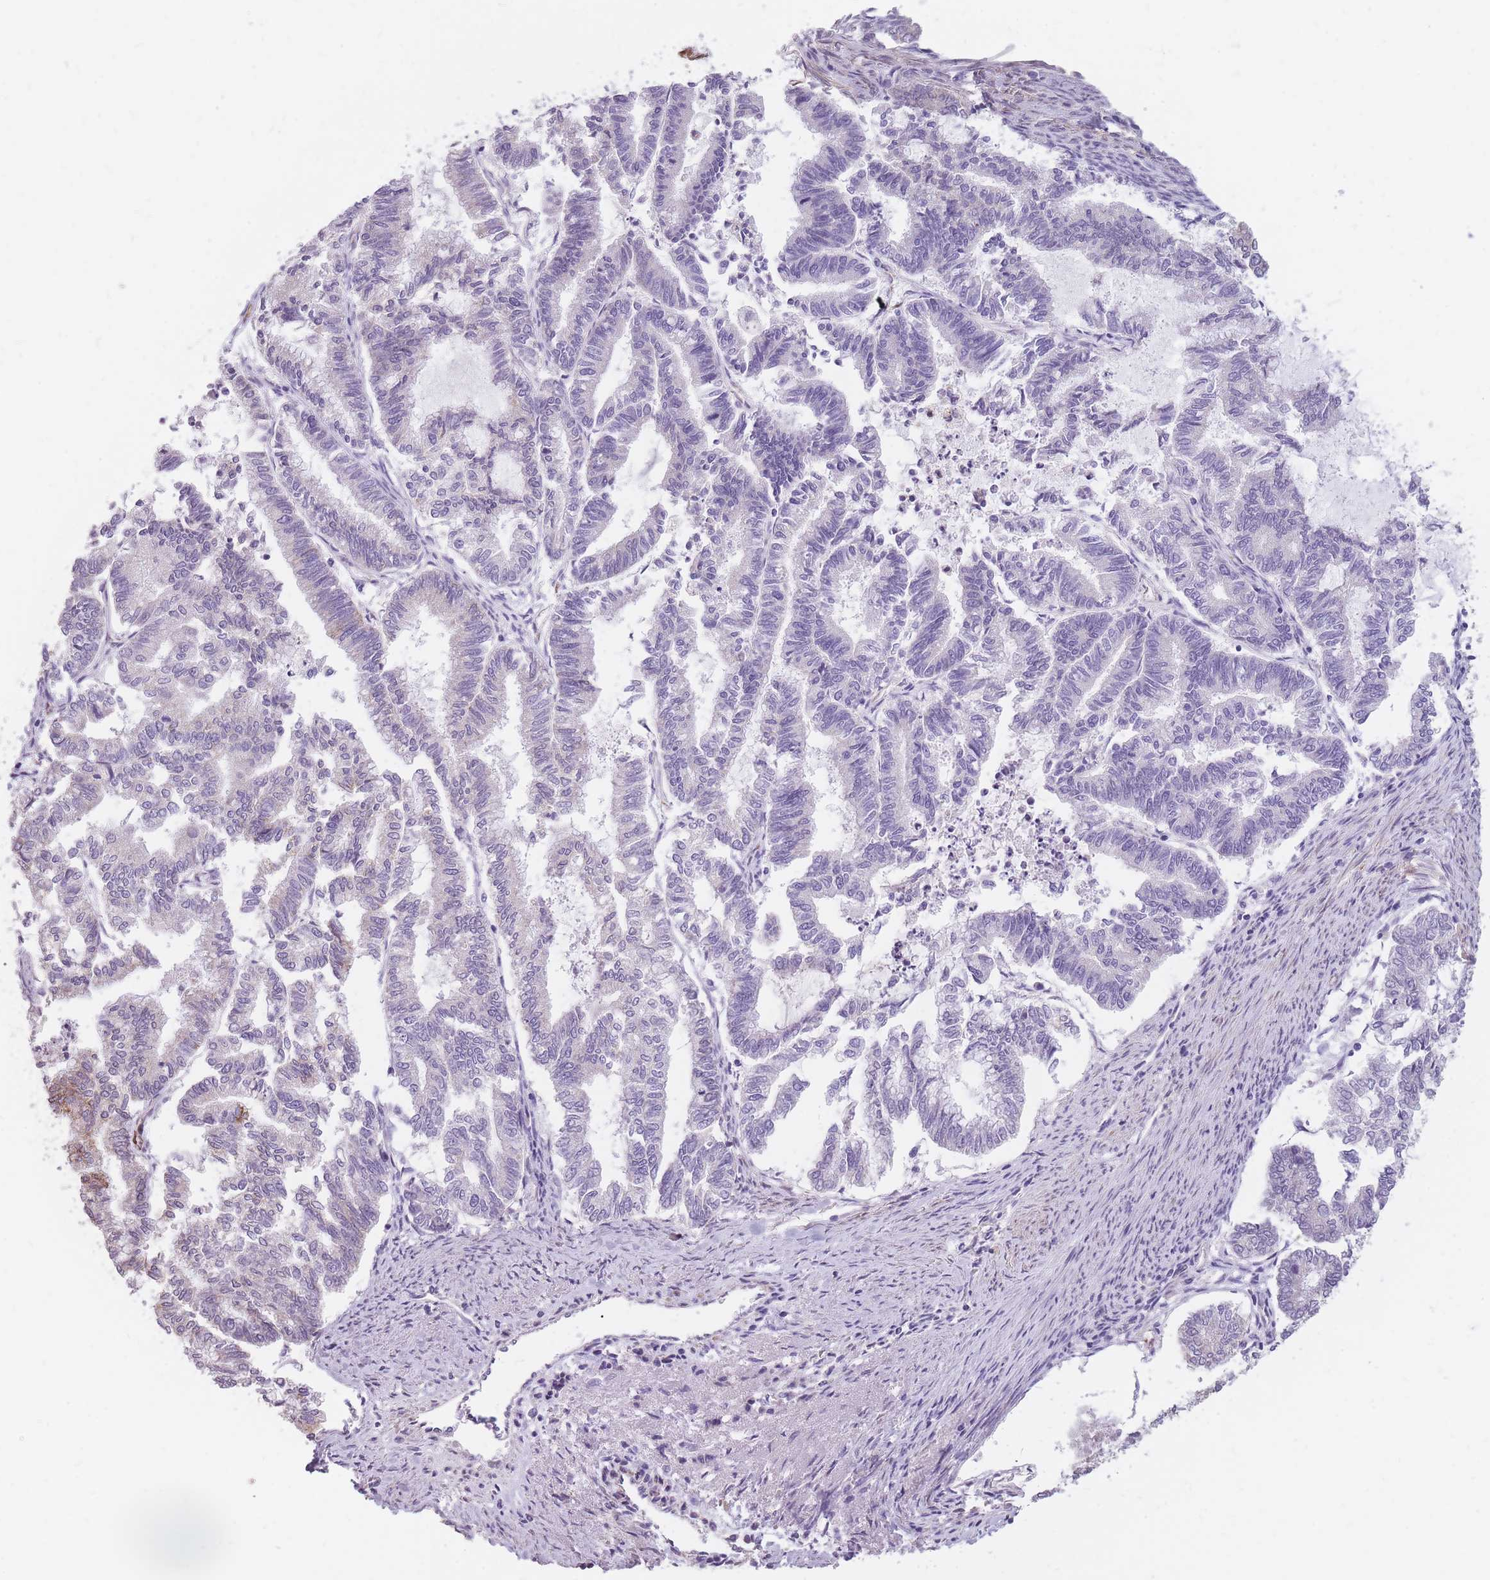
{"staining": {"intensity": "moderate", "quantity": "<25%", "location": "cytoplasmic/membranous"}, "tissue": "endometrial cancer", "cell_type": "Tumor cells", "image_type": "cancer", "snomed": [{"axis": "morphology", "description": "Adenocarcinoma, NOS"}, {"axis": "topography", "description": "Endometrium"}], "caption": "Adenocarcinoma (endometrial) tissue exhibits moderate cytoplasmic/membranous positivity in about <25% of tumor cells", "gene": "RNF170", "patient": {"sex": "female", "age": 79}}